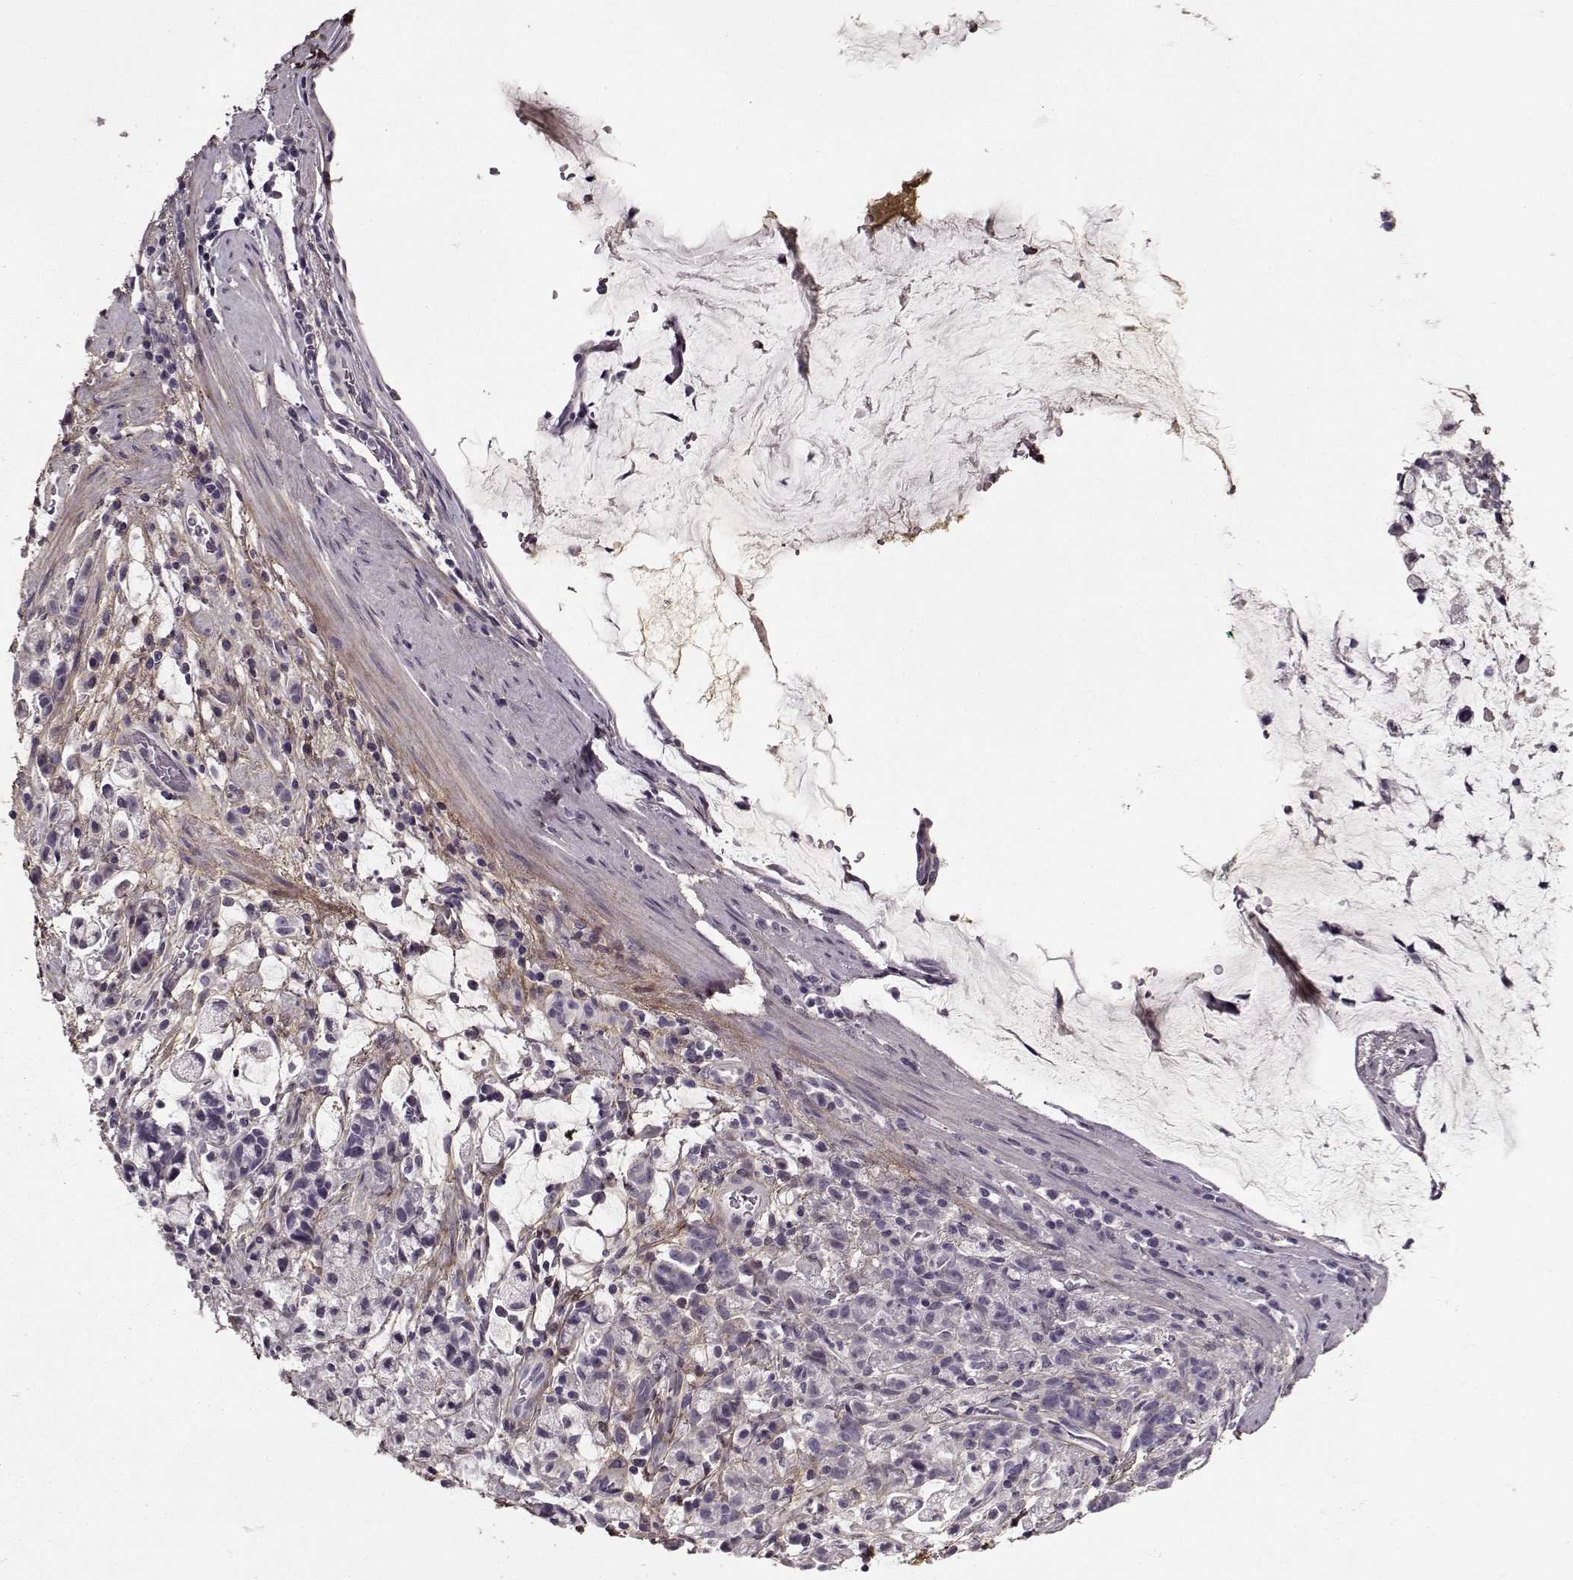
{"staining": {"intensity": "negative", "quantity": "none", "location": "none"}, "tissue": "stomach cancer", "cell_type": "Tumor cells", "image_type": "cancer", "snomed": [{"axis": "morphology", "description": "Adenocarcinoma, NOS"}, {"axis": "topography", "description": "Stomach"}], "caption": "The photomicrograph displays no staining of tumor cells in stomach cancer.", "gene": "LUM", "patient": {"sex": "female", "age": 60}}